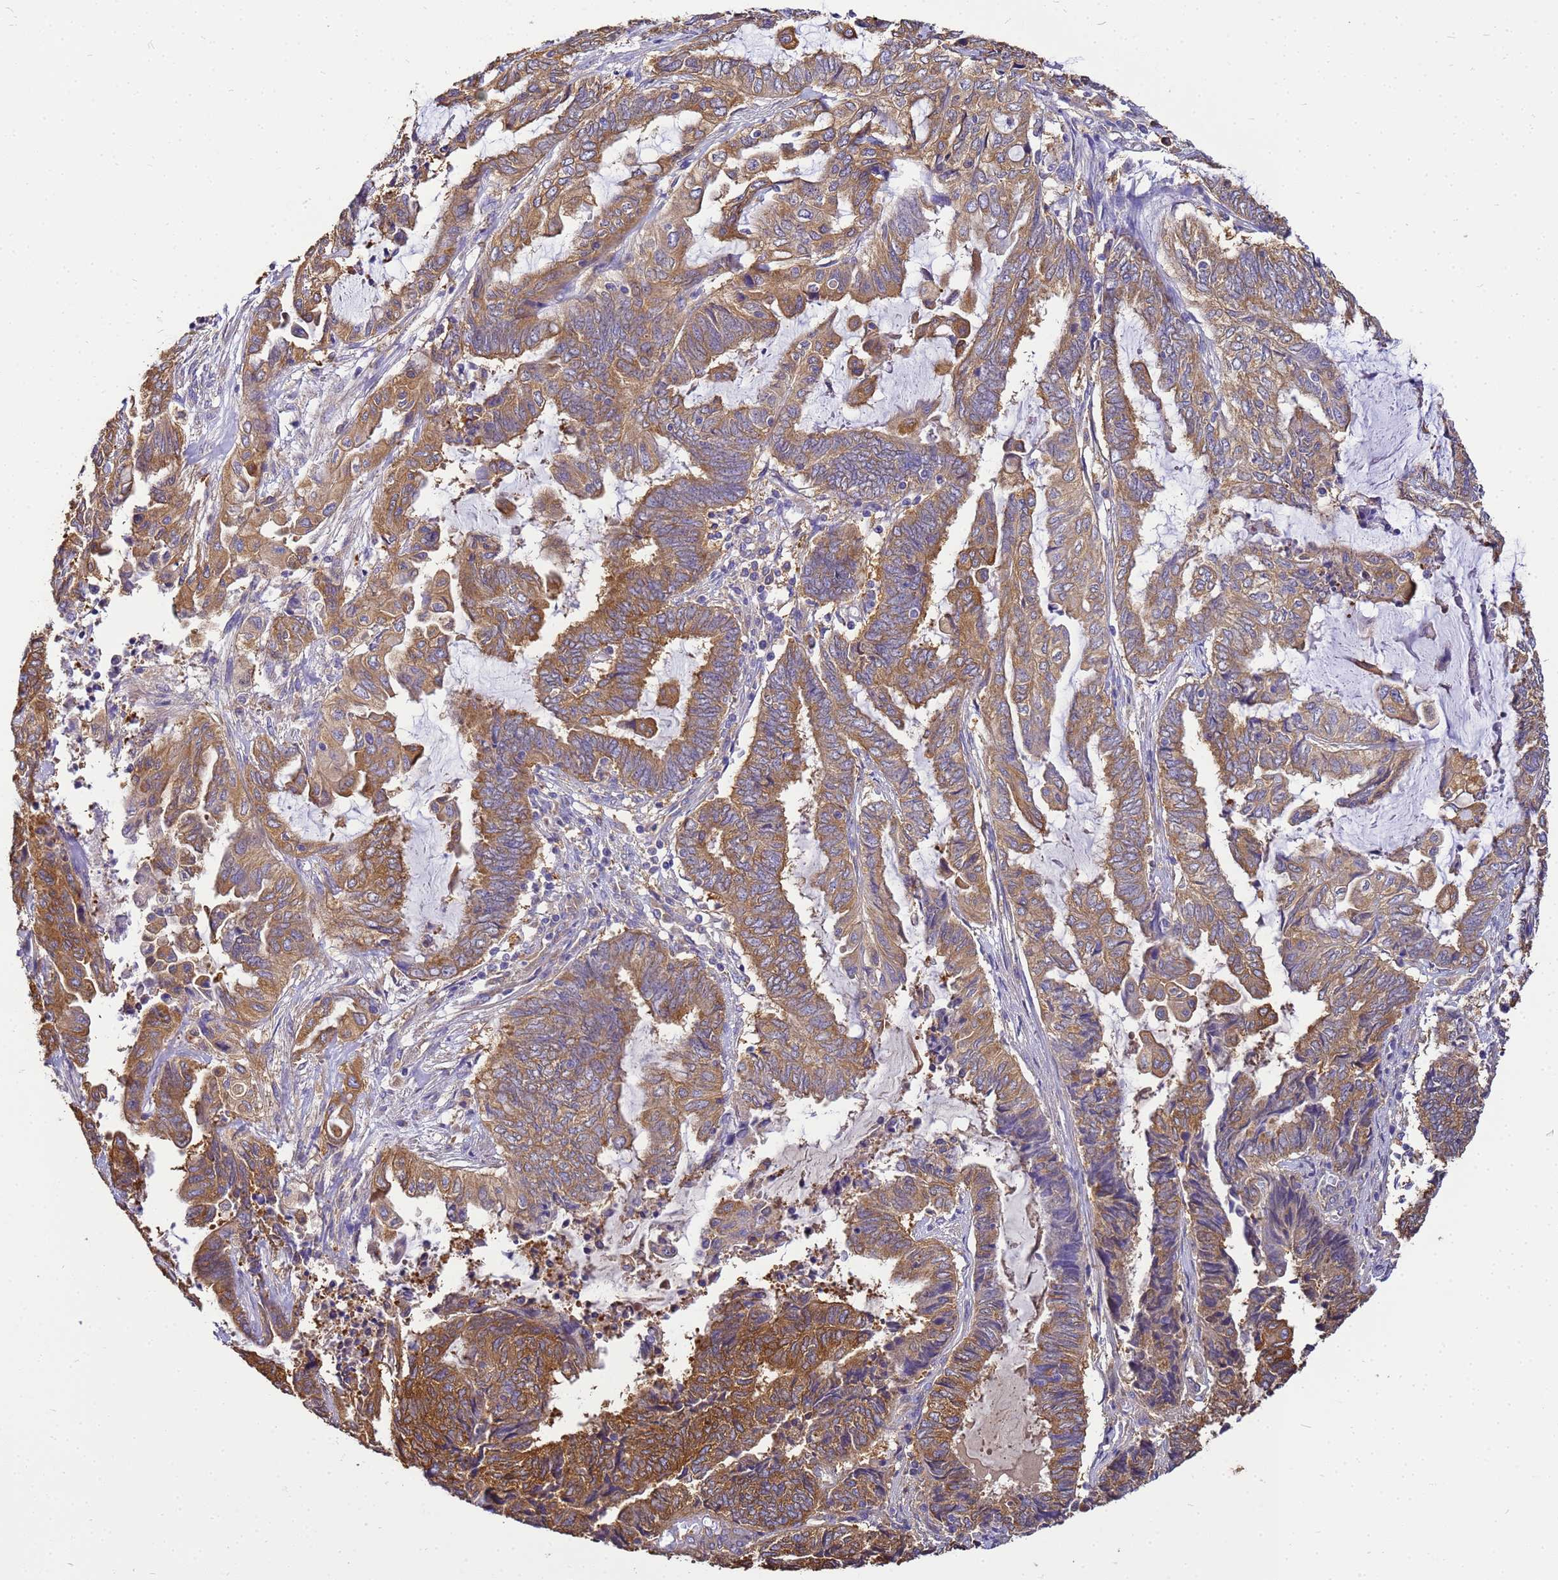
{"staining": {"intensity": "moderate", "quantity": ">75%", "location": "cytoplasmic/membranous"}, "tissue": "endometrial cancer", "cell_type": "Tumor cells", "image_type": "cancer", "snomed": [{"axis": "morphology", "description": "Adenocarcinoma, NOS"}, {"axis": "topography", "description": "Uterus"}, {"axis": "topography", "description": "Endometrium"}], "caption": "The photomicrograph shows immunohistochemical staining of endometrial adenocarcinoma. There is moderate cytoplasmic/membranous expression is appreciated in about >75% of tumor cells.", "gene": "NARS1", "patient": {"sex": "female", "age": 70}}